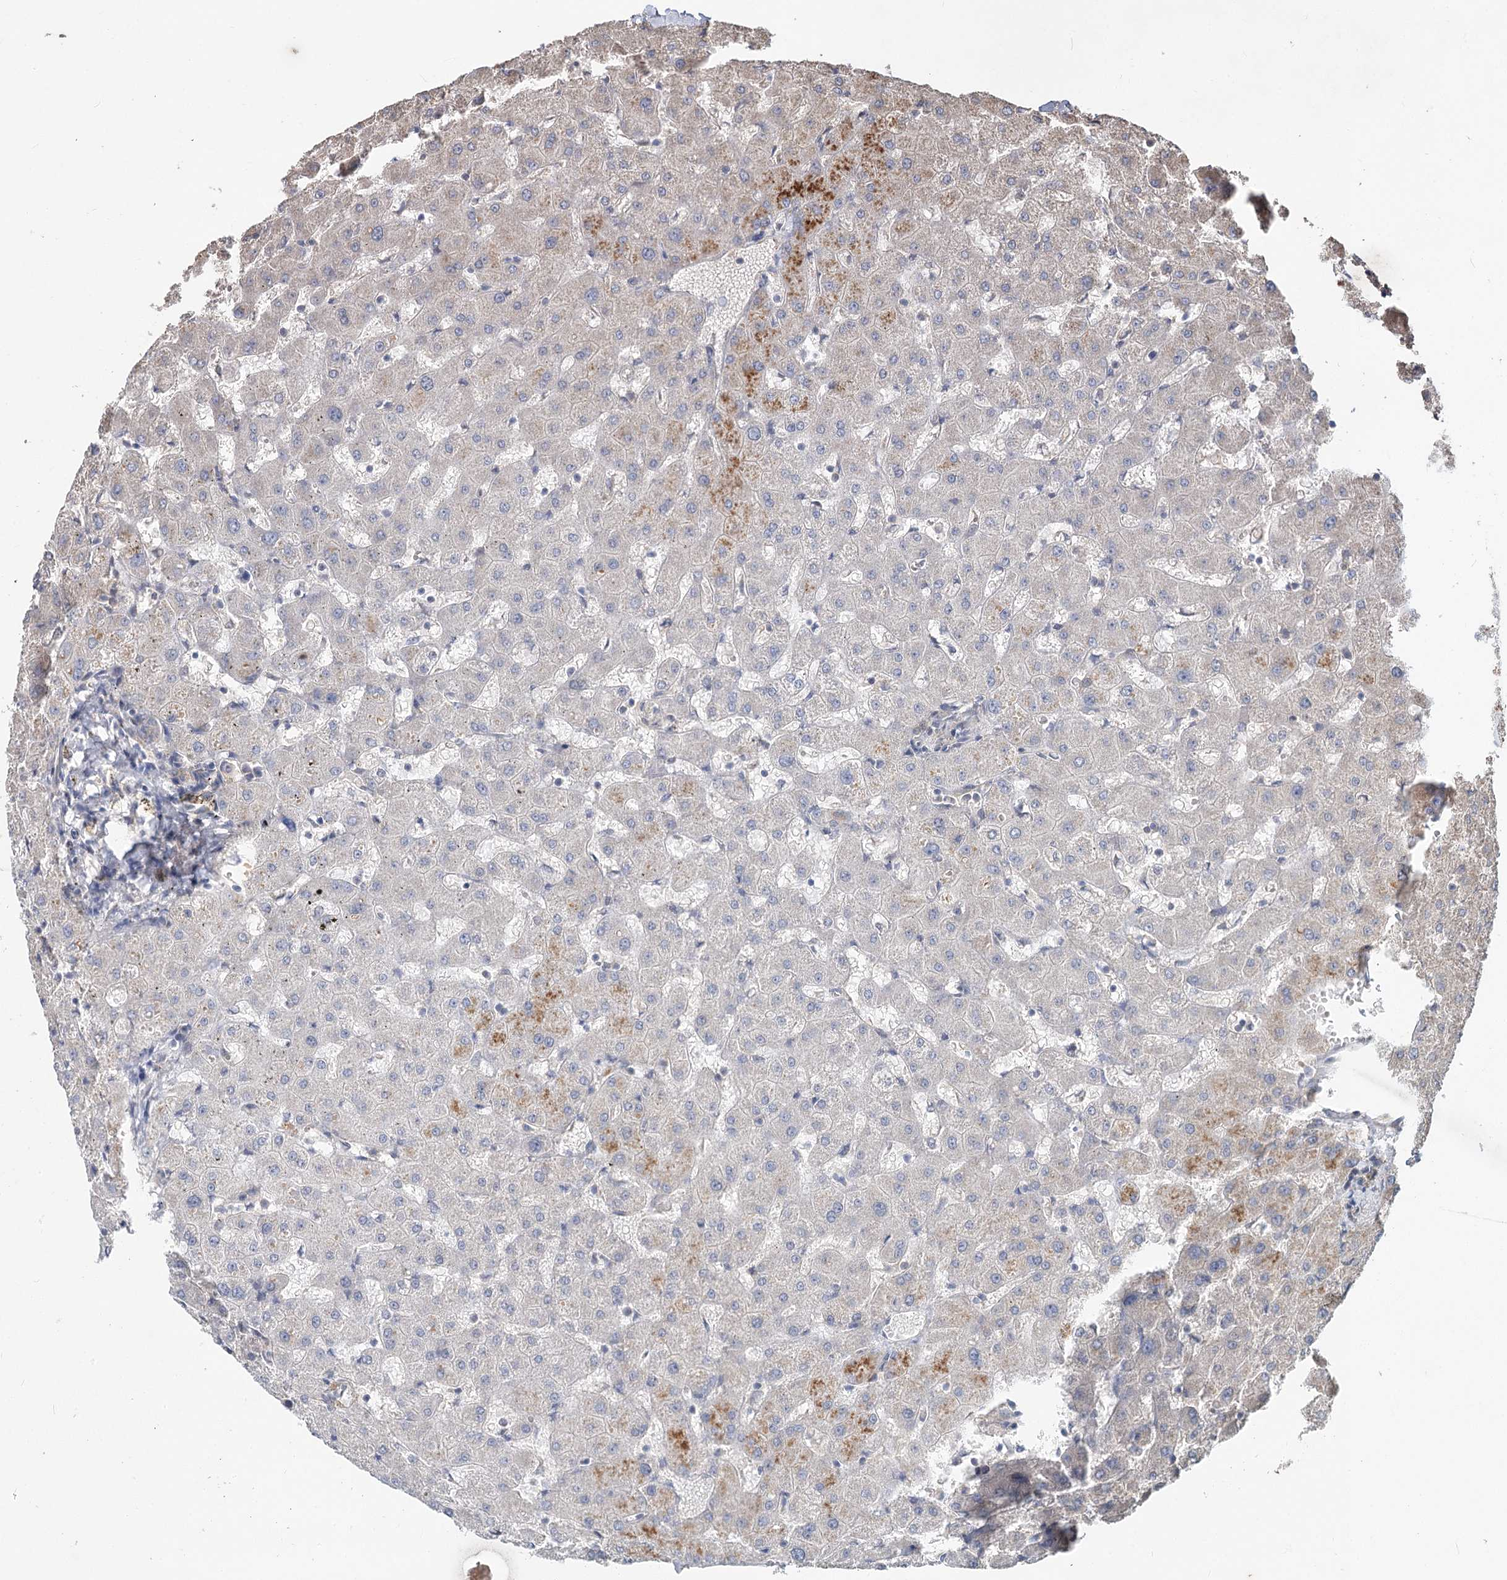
{"staining": {"intensity": "negative", "quantity": "none", "location": "none"}, "tissue": "liver", "cell_type": "Cholangiocytes", "image_type": "normal", "snomed": [{"axis": "morphology", "description": "Normal tissue, NOS"}, {"axis": "topography", "description": "Liver"}], "caption": "This is a micrograph of immunohistochemistry (IHC) staining of normal liver, which shows no positivity in cholangiocytes.", "gene": "SPART", "patient": {"sex": "female", "age": 63}}